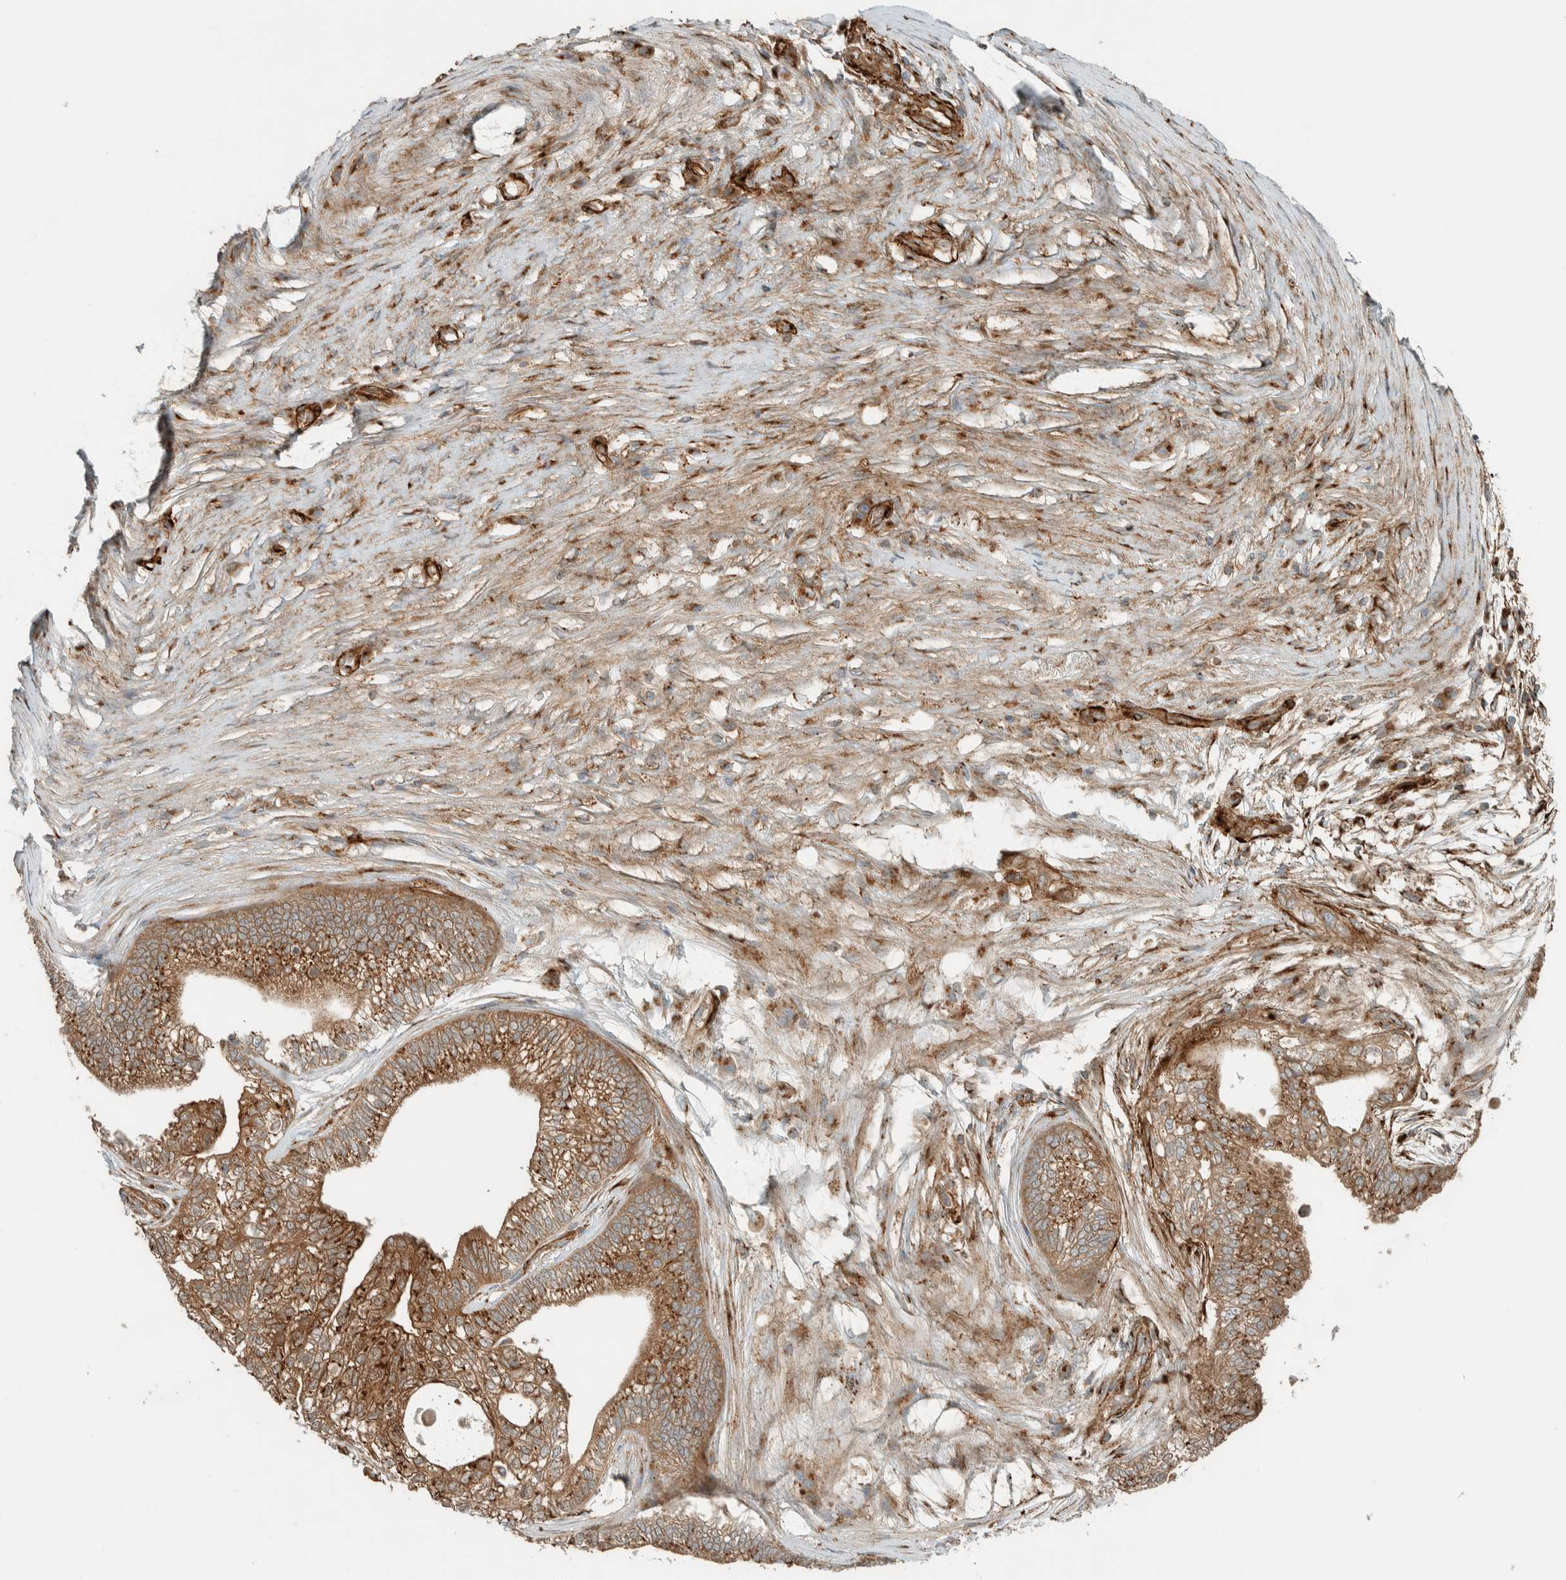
{"staining": {"intensity": "moderate", "quantity": ">75%", "location": "cytoplasmic/membranous,nuclear"}, "tissue": "pancreatic cancer", "cell_type": "Tumor cells", "image_type": "cancer", "snomed": [{"axis": "morphology", "description": "Adenocarcinoma, NOS"}, {"axis": "topography", "description": "Pancreas"}], "caption": "Protein expression analysis of pancreatic cancer demonstrates moderate cytoplasmic/membranous and nuclear expression in approximately >75% of tumor cells. The protein is stained brown, and the nuclei are stained in blue (DAB IHC with brightfield microscopy, high magnification).", "gene": "EXOC7", "patient": {"sex": "male", "age": 72}}